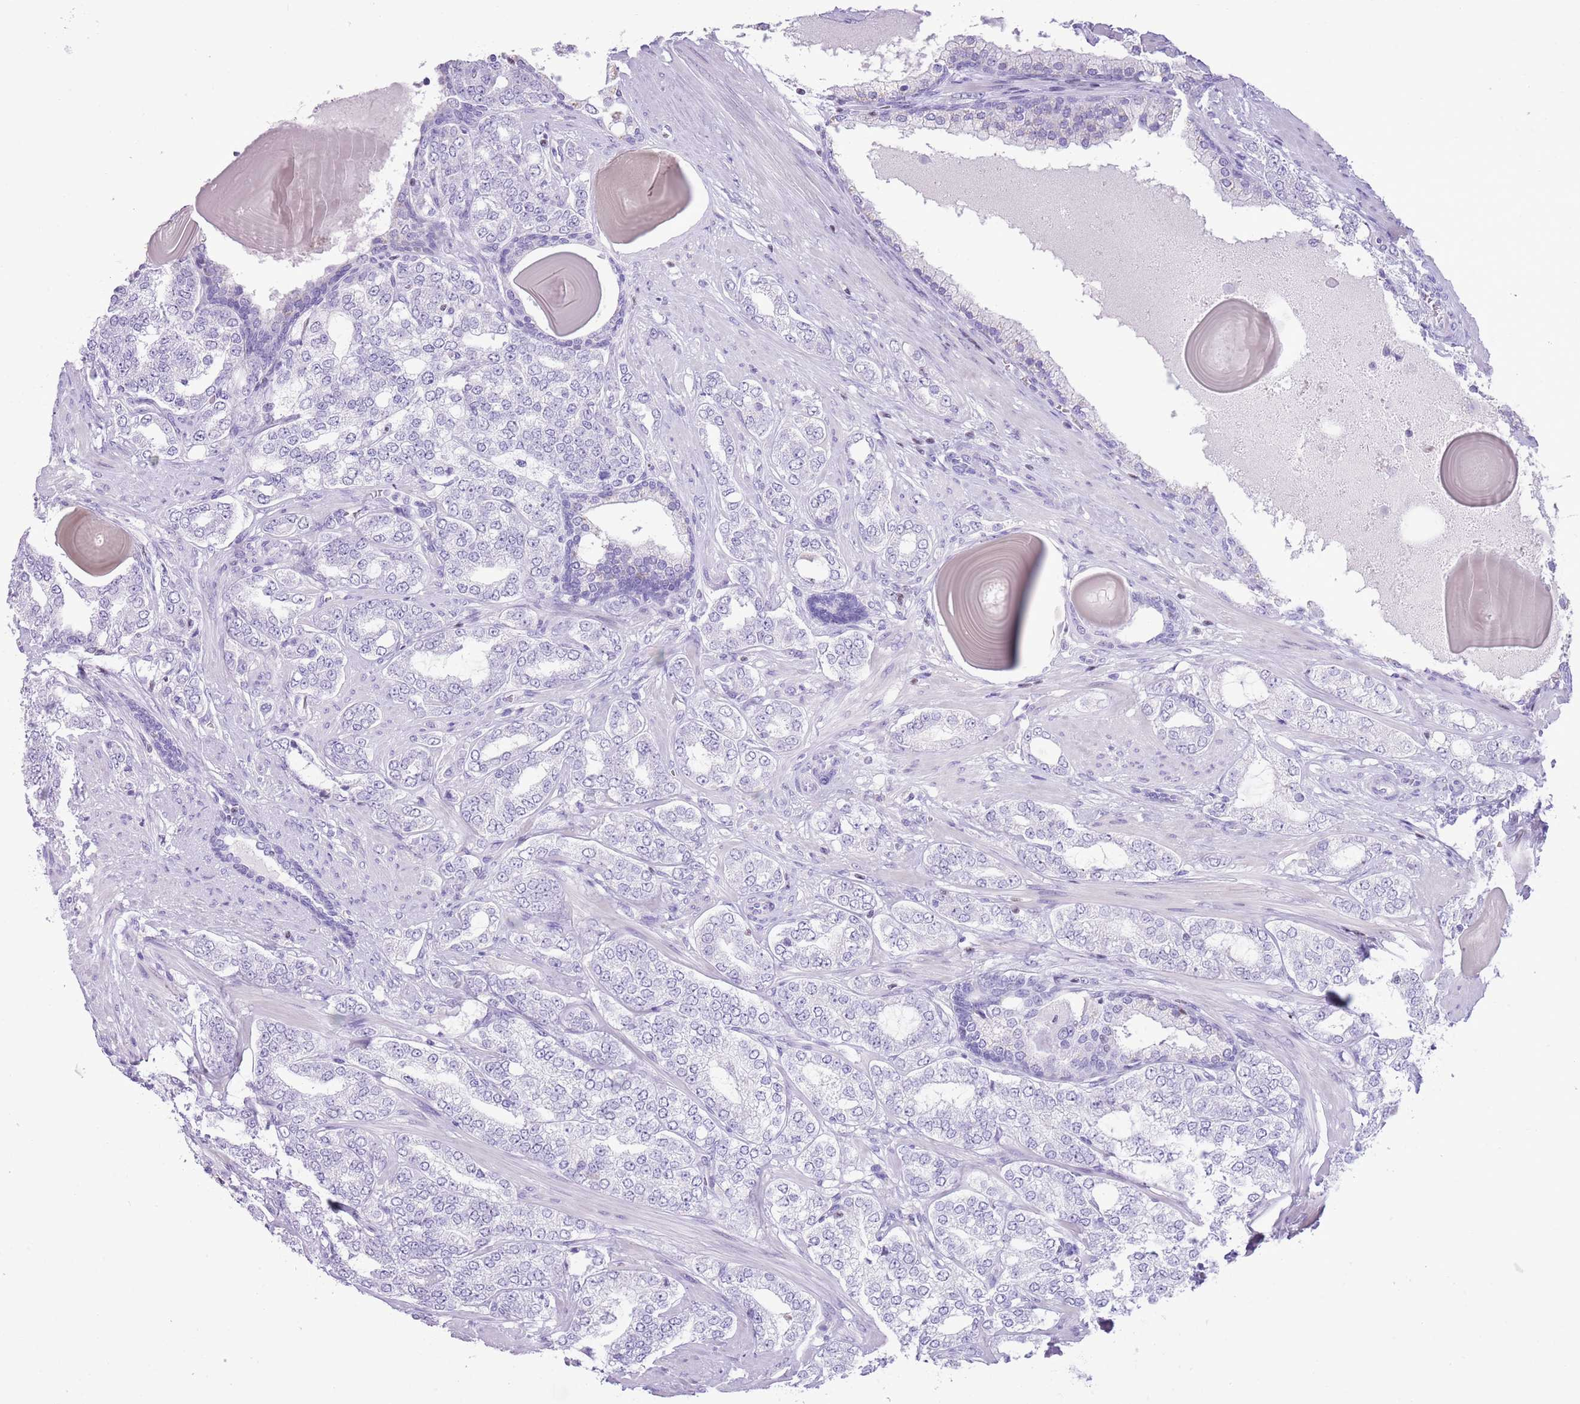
{"staining": {"intensity": "negative", "quantity": "none", "location": "none"}, "tissue": "prostate cancer", "cell_type": "Tumor cells", "image_type": "cancer", "snomed": [{"axis": "morphology", "description": "Adenocarcinoma, High grade"}, {"axis": "topography", "description": "Prostate"}], "caption": "An immunohistochemistry image of prostate high-grade adenocarcinoma is shown. There is no staining in tumor cells of prostate high-grade adenocarcinoma.", "gene": "BCL11B", "patient": {"sex": "male", "age": 64}}